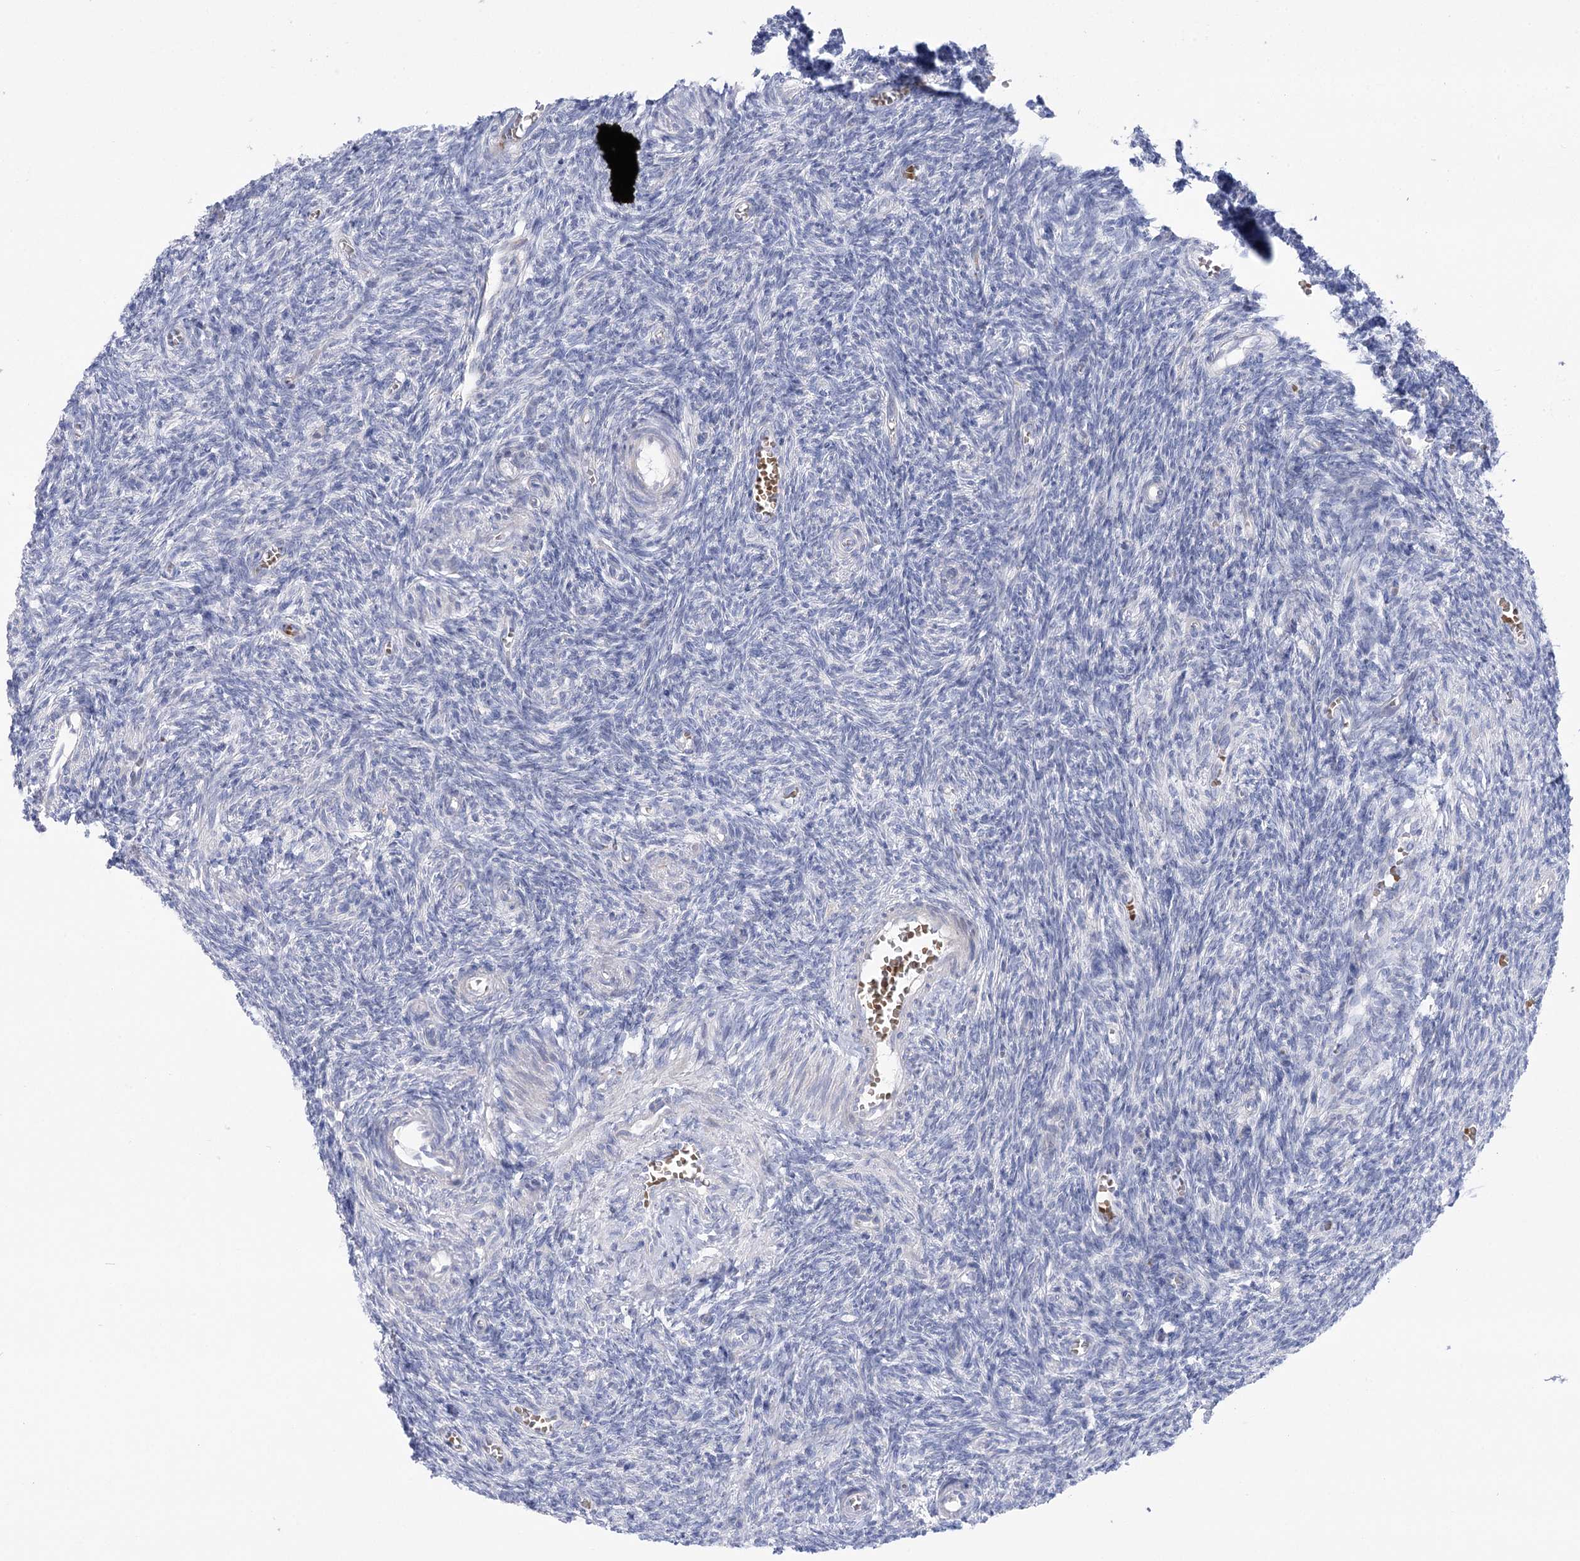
{"staining": {"intensity": "negative", "quantity": "none", "location": "none"}, "tissue": "ovary", "cell_type": "Ovarian stroma cells", "image_type": "normal", "snomed": [{"axis": "morphology", "description": "Normal tissue, NOS"}, {"axis": "topography", "description": "Ovary"}], "caption": "Immunohistochemistry histopathology image of normal human ovary stained for a protein (brown), which exhibits no staining in ovarian stroma cells. The staining was performed using DAB (3,3'-diaminobenzidine) to visualize the protein expression in brown, while the nuclei were stained in blue with hematoxylin (Magnification: 20x).", "gene": "SIAE", "patient": {"sex": "female", "age": 27}}